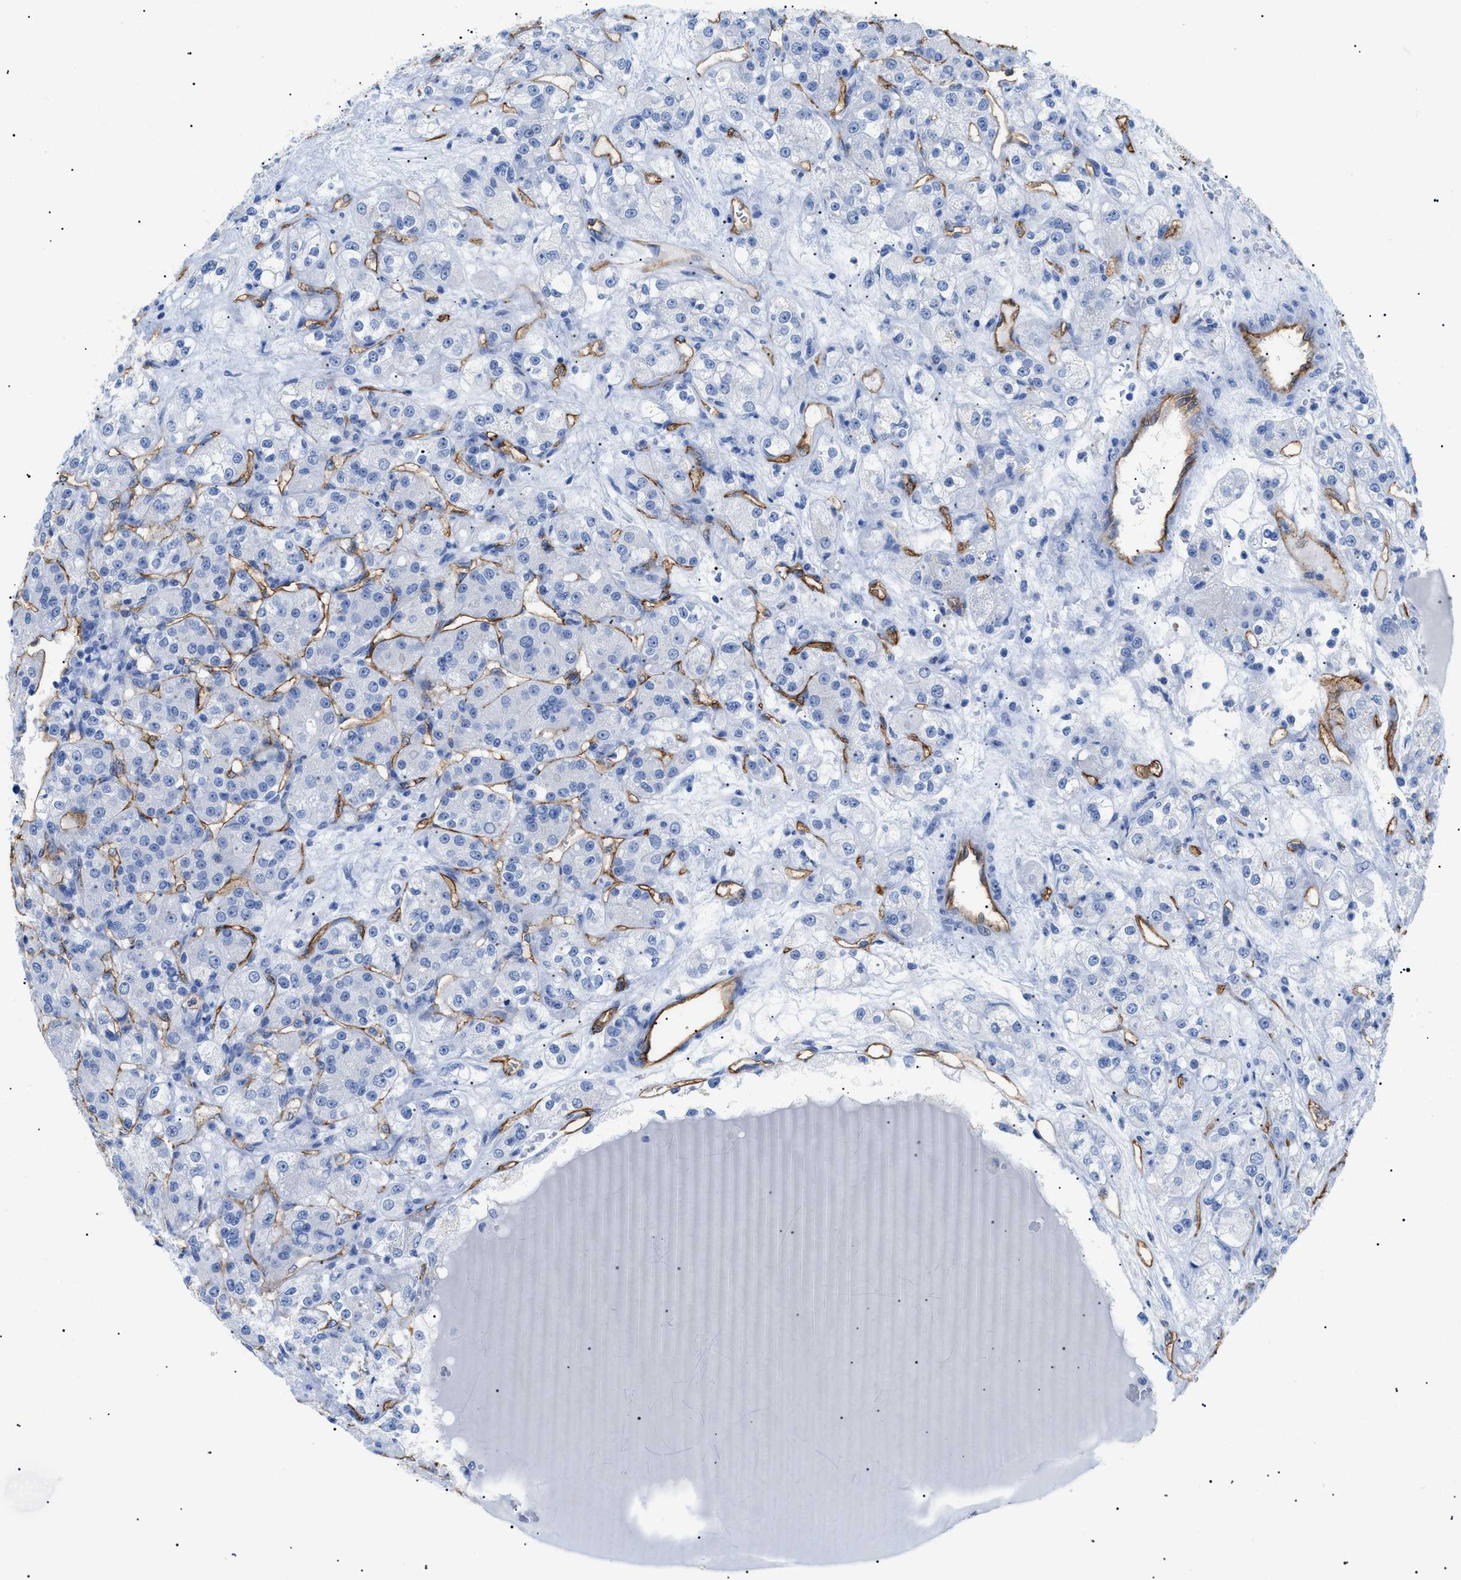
{"staining": {"intensity": "negative", "quantity": "none", "location": "none"}, "tissue": "renal cancer", "cell_type": "Tumor cells", "image_type": "cancer", "snomed": [{"axis": "morphology", "description": "Normal tissue, NOS"}, {"axis": "morphology", "description": "Adenocarcinoma, NOS"}, {"axis": "topography", "description": "Kidney"}], "caption": "There is no significant expression in tumor cells of renal cancer (adenocarcinoma). (DAB (3,3'-diaminobenzidine) immunohistochemistry (IHC), high magnification).", "gene": "PODXL", "patient": {"sex": "male", "age": 61}}